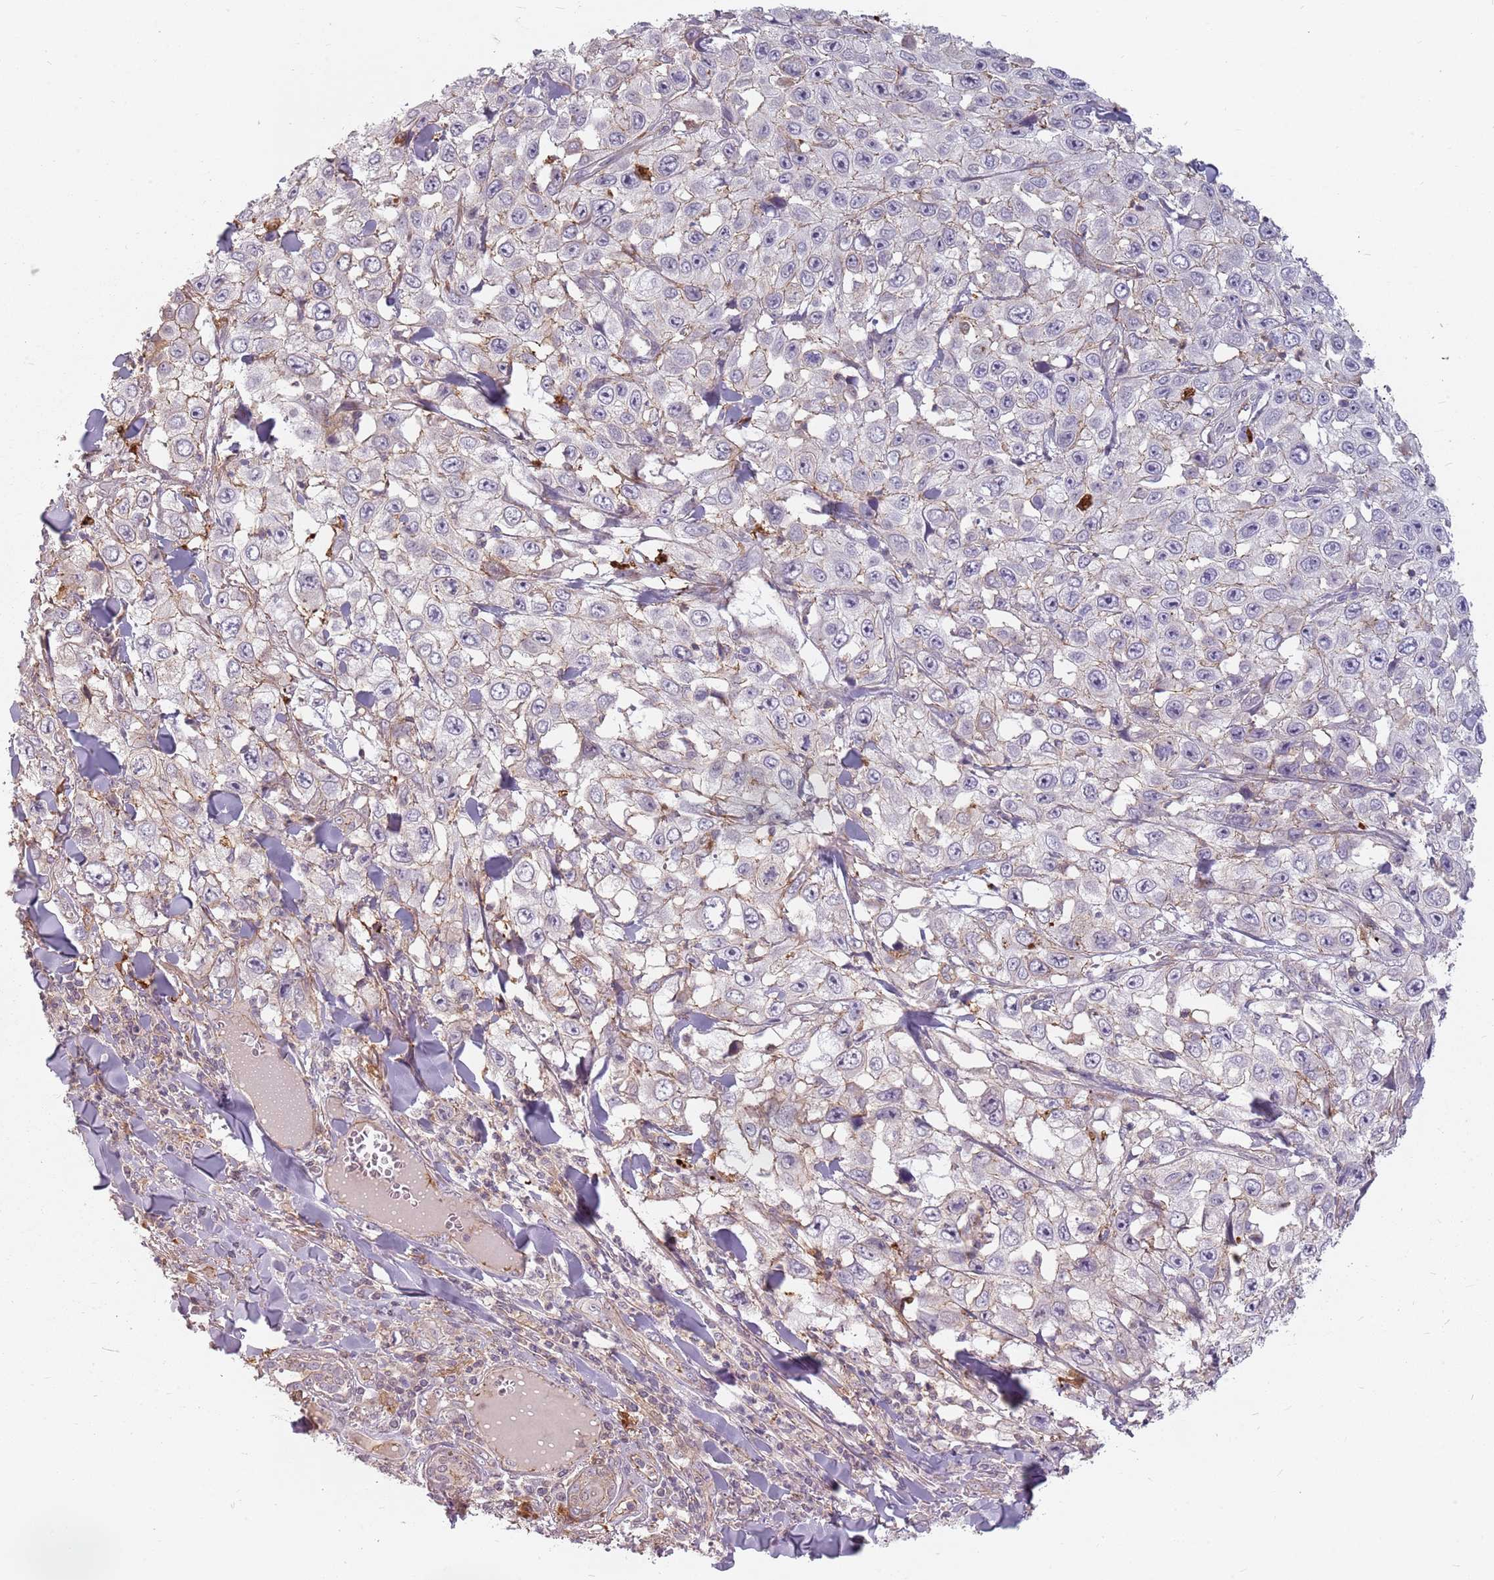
{"staining": {"intensity": "weak", "quantity": "25%-75%", "location": "cytoplasmic/membranous"}, "tissue": "skin cancer", "cell_type": "Tumor cells", "image_type": "cancer", "snomed": [{"axis": "morphology", "description": "Squamous cell carcinoma, NOS"}, {"axis": "topography", "description": "Skin"}], "caption": "Immunohistochemistry (DAB (3,3'-diaminobenzidine)) staining of squamous cell carcinoma (skin) reveals weak cytoplasmic/membranous protein expression in approximately 25%-75% of tumor cells. Nuclei are stained in blue.", "gene": "PPP1R14C", "patient": {"sex": "male", "age": 82}}